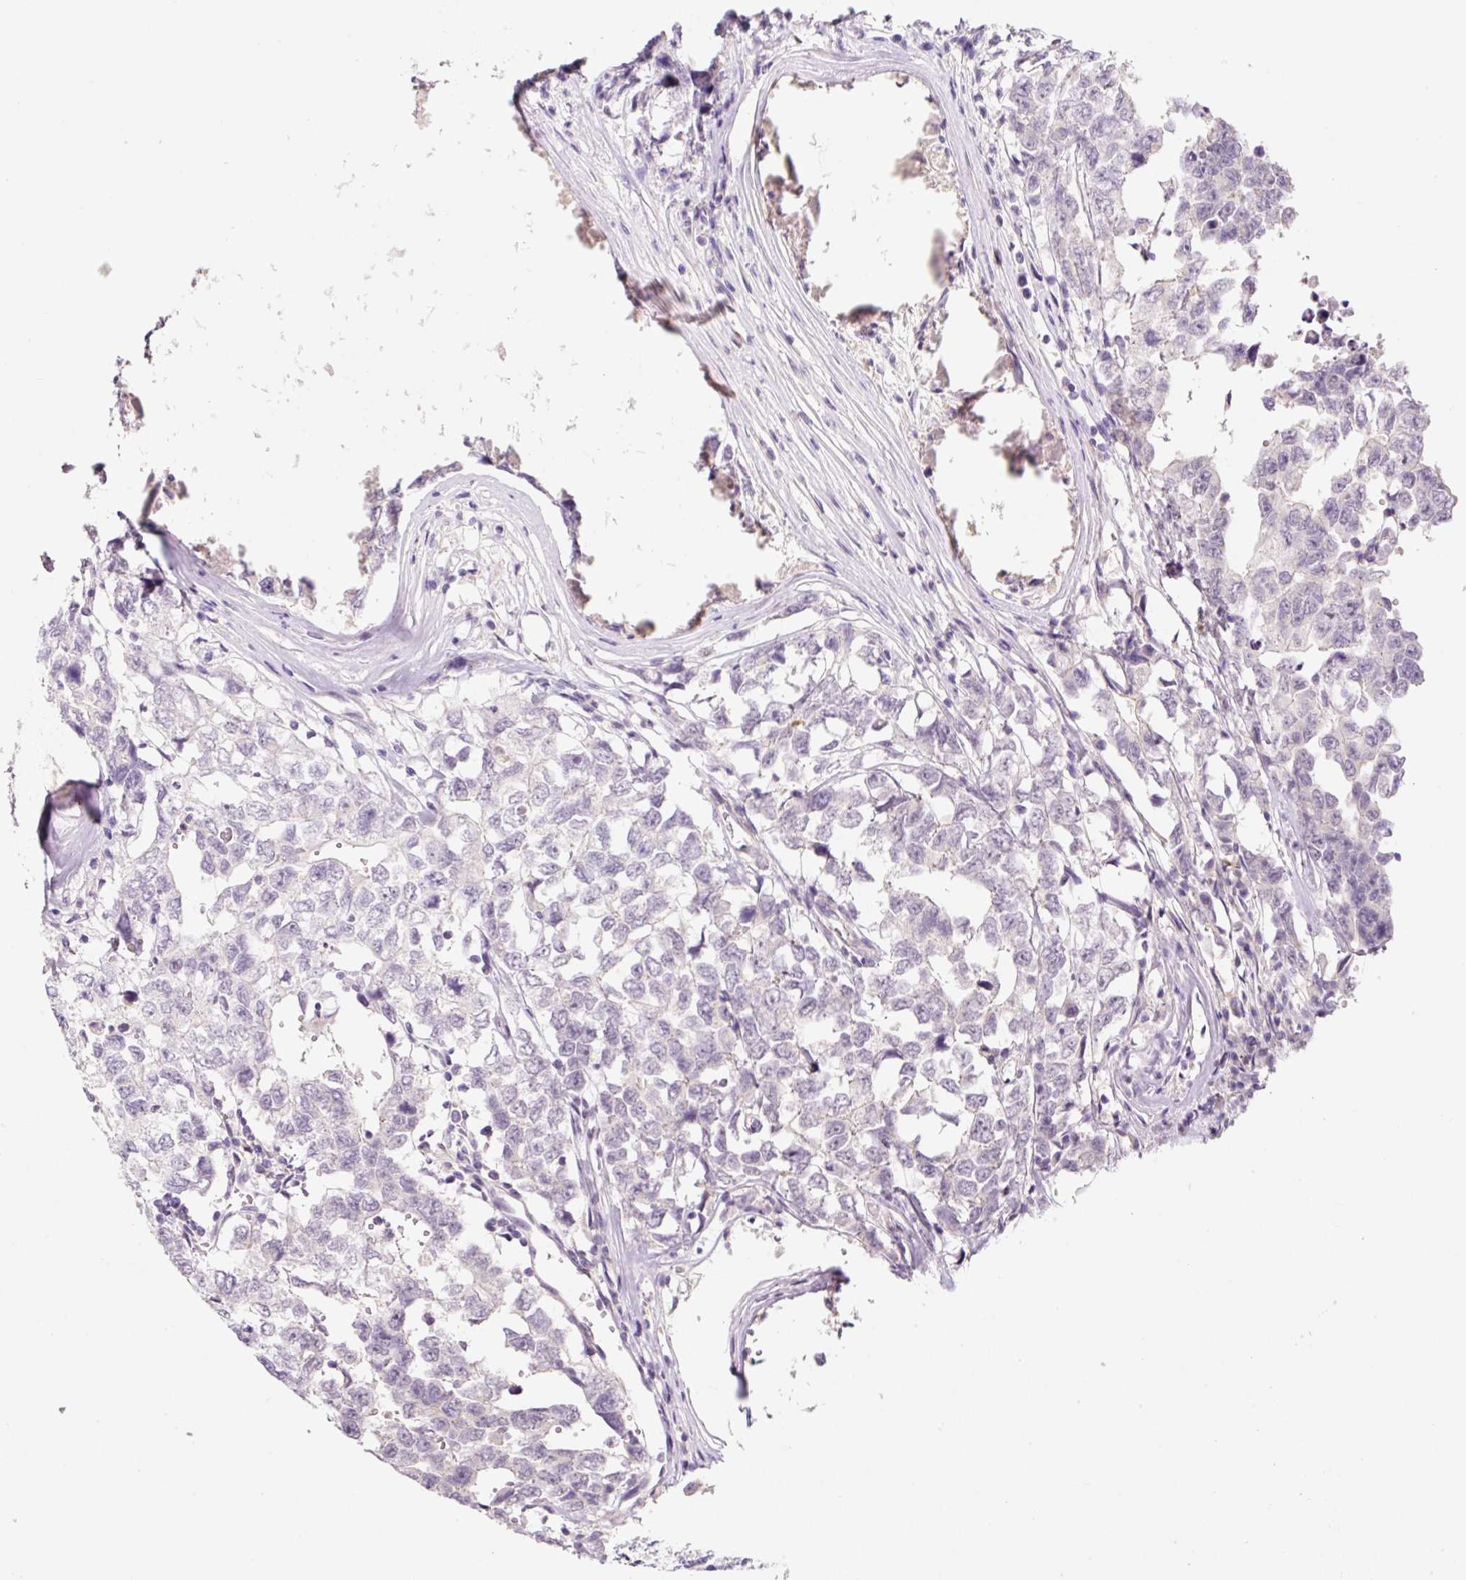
{"staining": {"intensity": "negative", "quantity": "none", "location": "none"}, "tissue": "testis cancer", "cell_type": "Tumor cells", "image_type": "cancer", "snomed": [{"axis": "morphology", "description": "Carcinoma, Embryonal, NOS"}, {"axis": "topography", "description": "Testis"}], "caption": "IHC of human embryonal carcinoma (testis) shows no staining in tumor cells.", "gene": "SYP", "patient": {"sex": "male", "age": 22}}